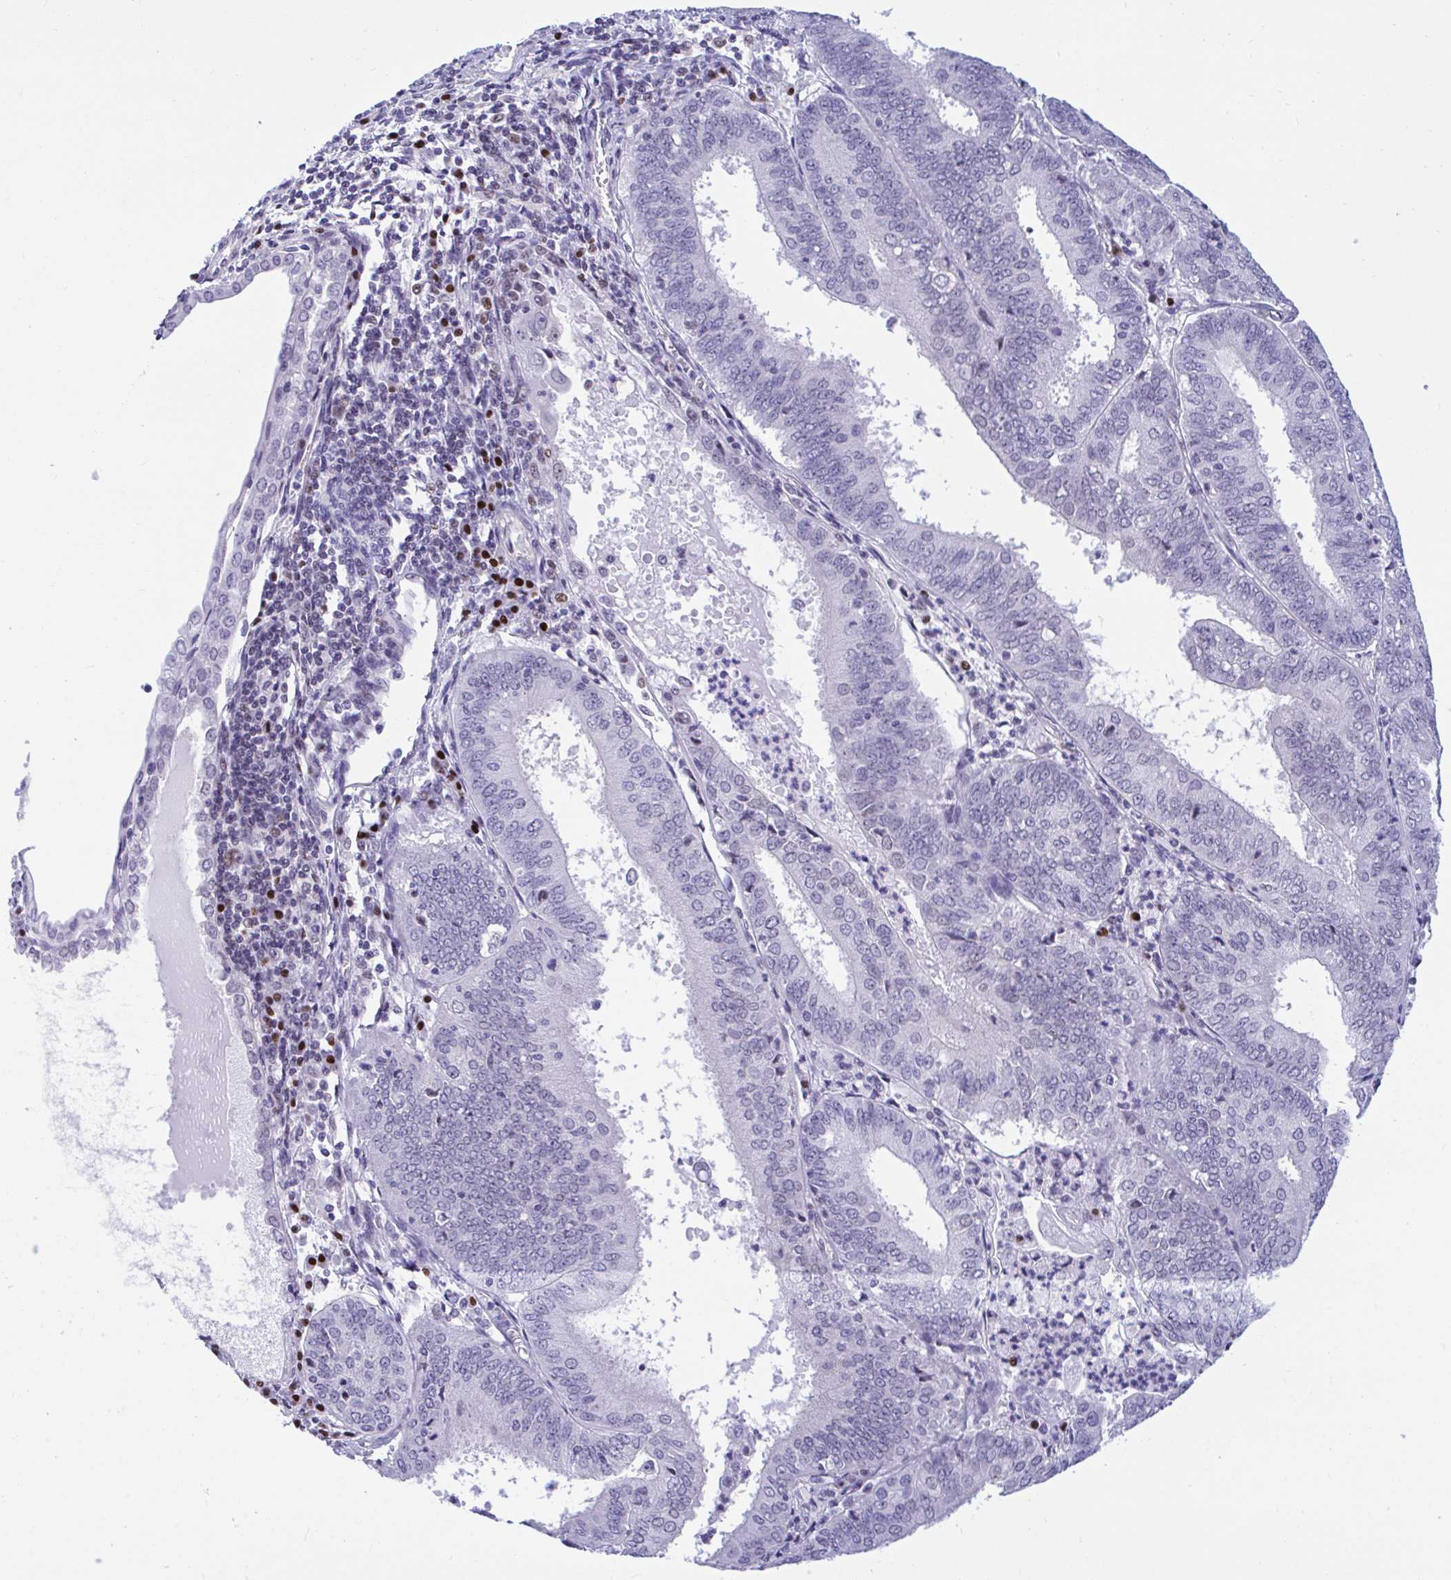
{"staining": {"intensity": "negative", "quantity": "none", "location": "none"}, "tissue": "cervical cancer", "cell_type": "Tumor cells", "image_type": "cancer", "snomed": [{"axis": "morphology", "description": "Adenocarcinoma, NOS"}, {"axis": "topography", "description": "Cervix"}], "caption": "Immunohistochemical staining of cervical cancer (adenocarcinoma) reveals no significant staining in tumor cells.", "gene": "SLC25A51", "patient": {"sex": "female", "age": 56}}